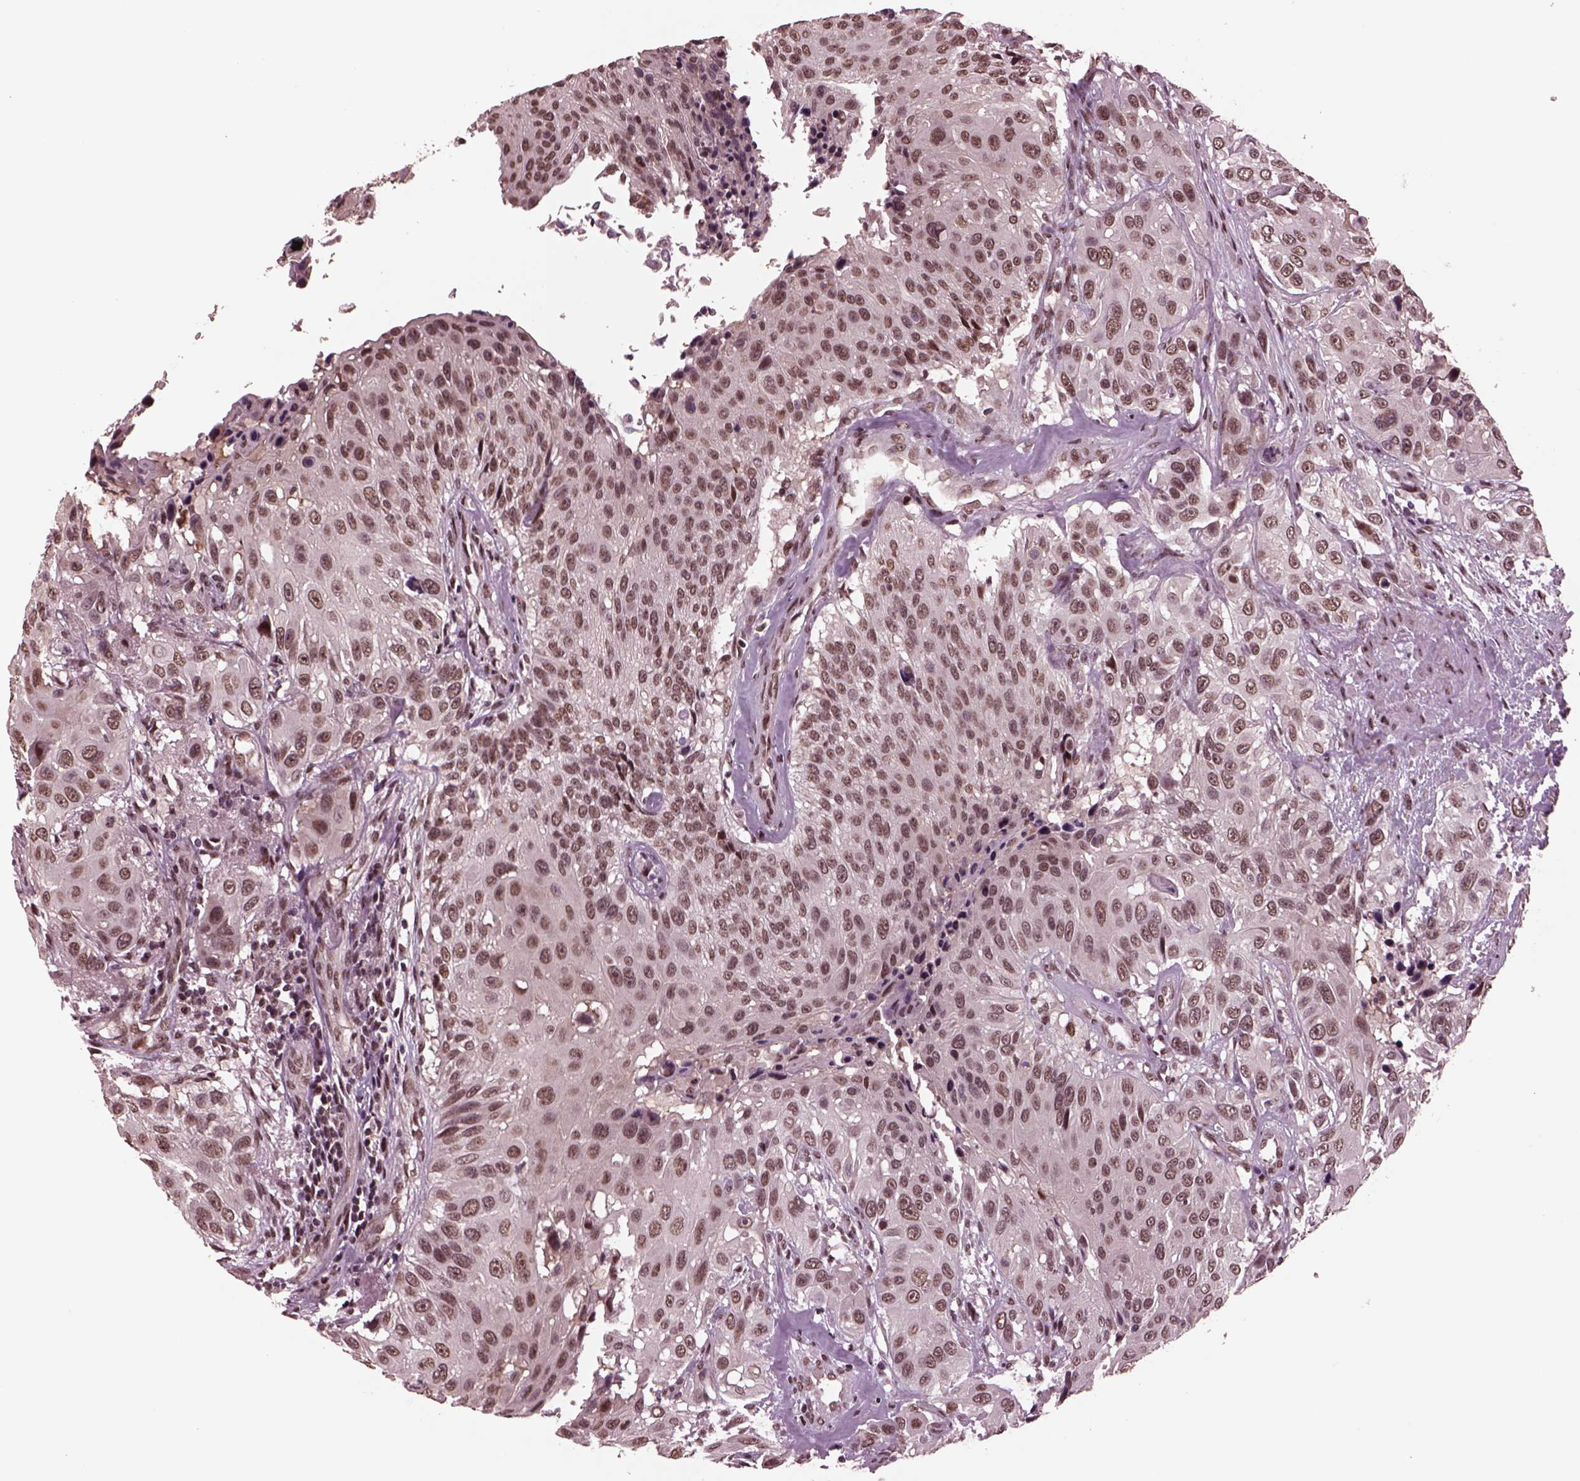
{"staining": {"intensity": "moderate", "quantity": ">75%", "location": "nuclear"}, "tissue": "urothelial cancer", "cell_type": "Tumor cells", "image_type": "cancer", "snomed": [{"axis": "morphology", "description": "Urothelial carcinoma, NOS"}, {"axis": "topography", "description": "Urinary bladder"}], "caption": "Immunohistochemistry (IHC) micrograph of human urothelial cancer stained for a protein (brown), which reveals medium levels of moderate nuclear positivity in about >75% of tumor cells.", "gene": "NAP1L5", "patient": {"sex": "male", "age": 55}}